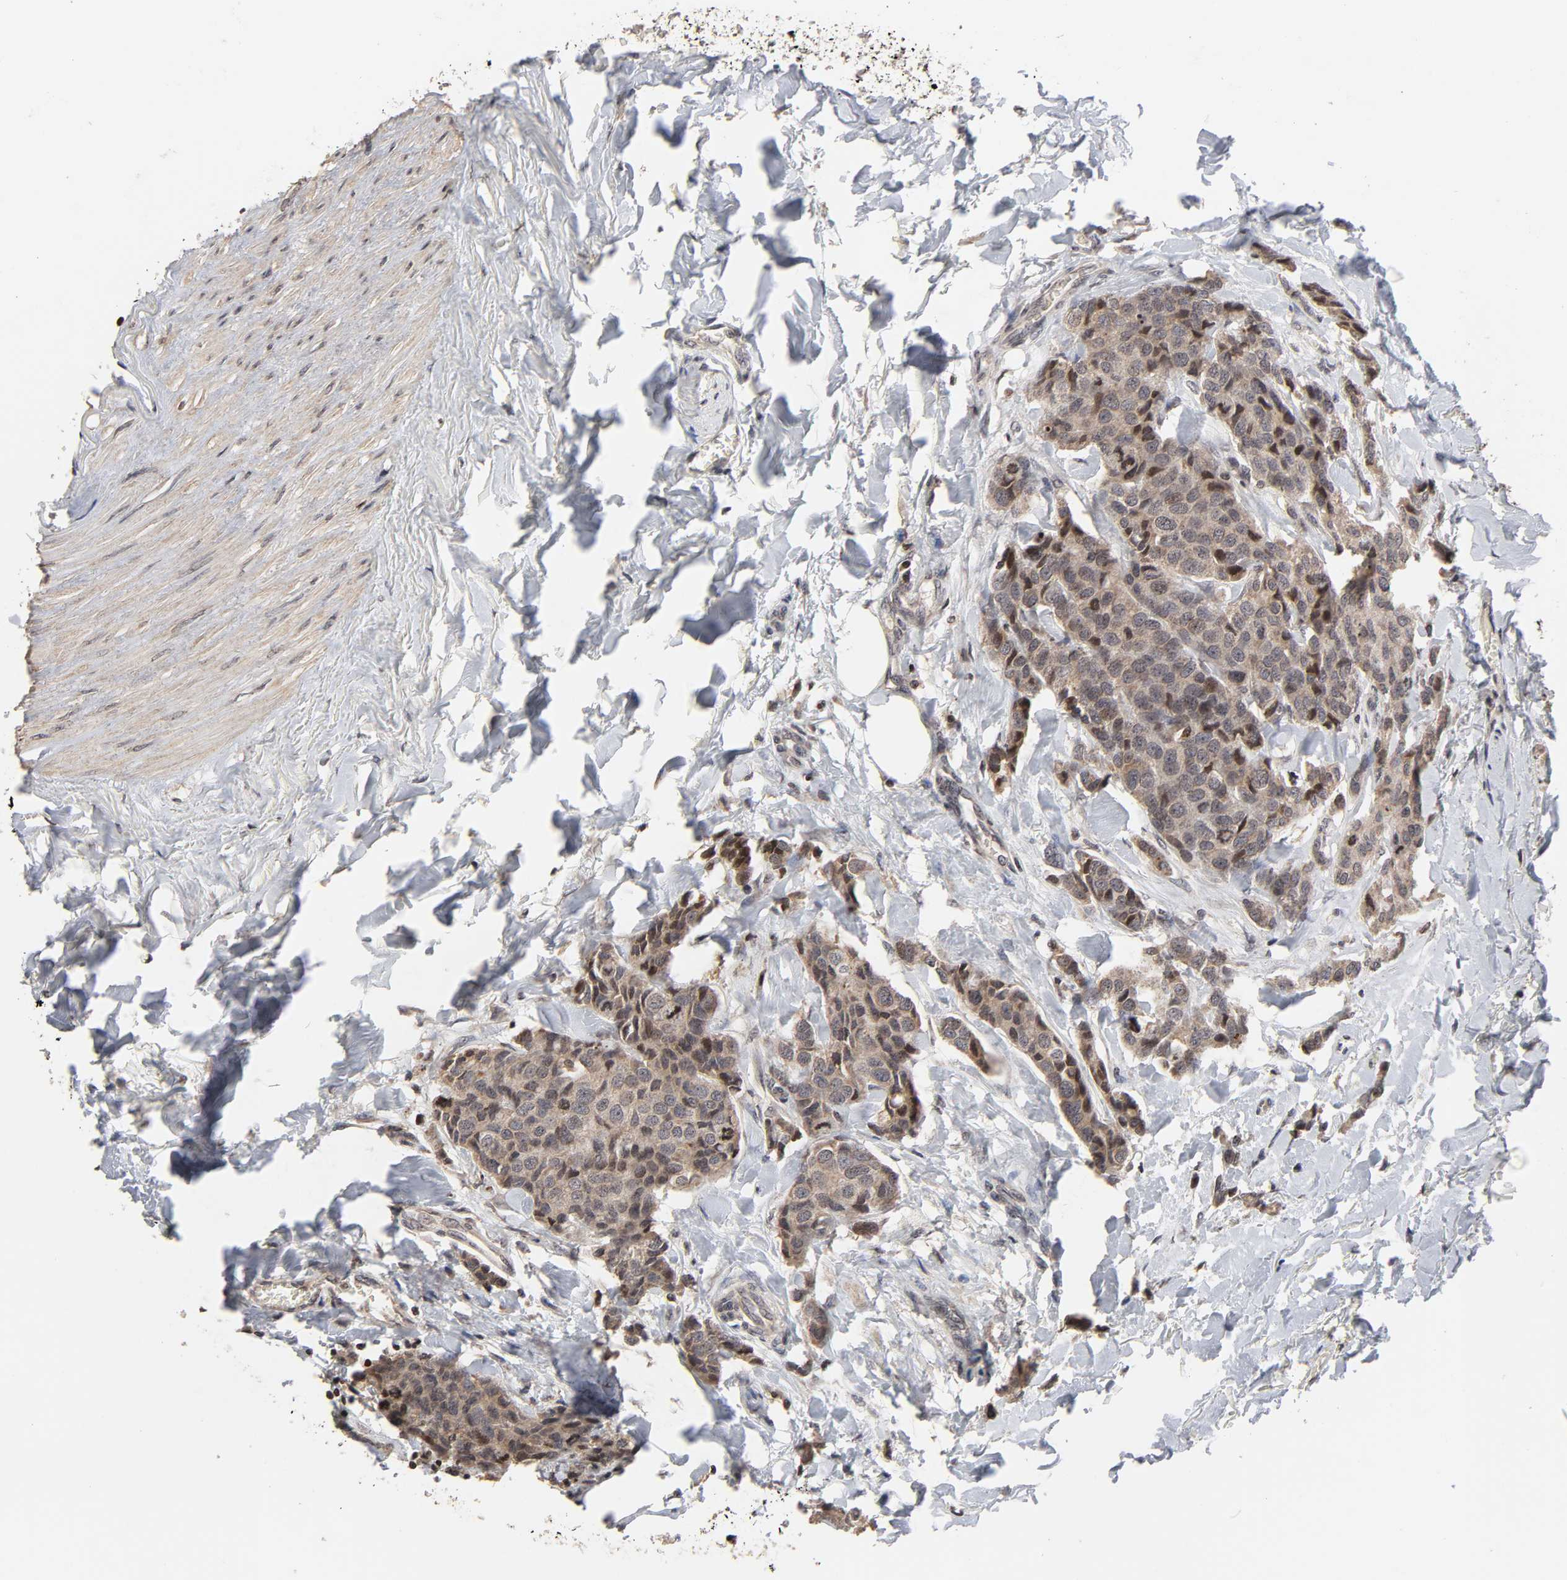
{"staining": {"intensity": "moderate", "quantity": ">75%", "location": "cytoplasmic/membranous"}, "tissue": "breast cancer", "cell_type": "Tumor cells", "image_type": "cancer", "snomed": [{"axis": "morphology", "description": "Duct carcinoma"}, {"axis": "topography", "description": "Breast"}], "caption": "Protein staining by immunohistochemistry displays moderate cytoplasmic/membranous positivity in about >75% of tumor cells in breast cancer. (DAB IHC, brown staining for protein, blue staining for nuclei).", "gene": "ZNF473", "patient": {"sex": "female", "age": 80}}